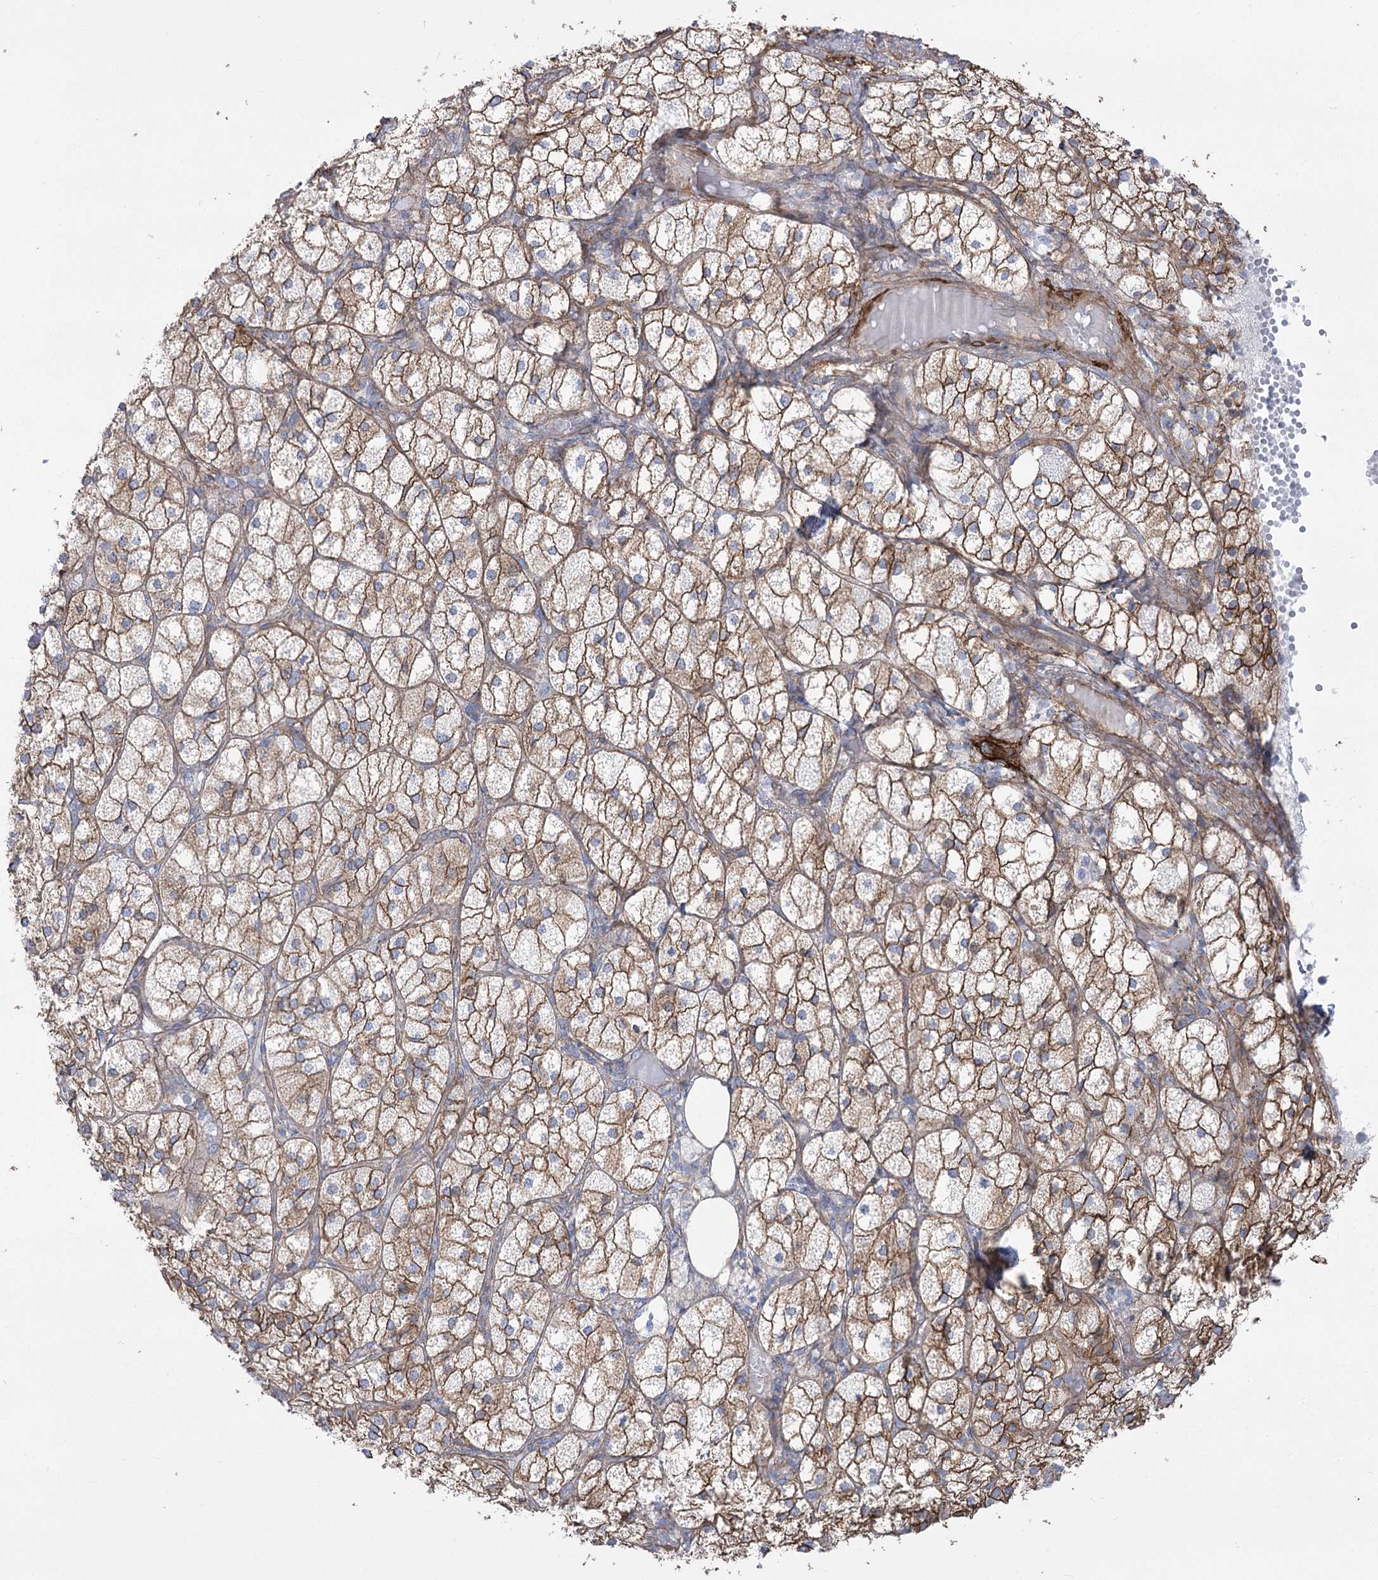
{"staining": {"intensity": "strong", "quantity": ">75%", "location": "cytoplasmic/membranous"}, "tissue": "adrenal gland", "cell_type": "Glandular cells", "image_type": "normal", "snomed": [{"axis": "morphology", "description": "Normal tissue, NOS"}, {"axis": "topography", "description": "Adrenal gland"}], "caption": "DAB immunohistochemical staining of benign human adrenal gland shows strong cytoplasmic/membranous protein staining in approximately >75% of glandular cells. The protein is shown in brown color, while the nuclei are stained blue.", "gene": "PLEKHA5", "patient": {"sex": "female", "age": 61}}